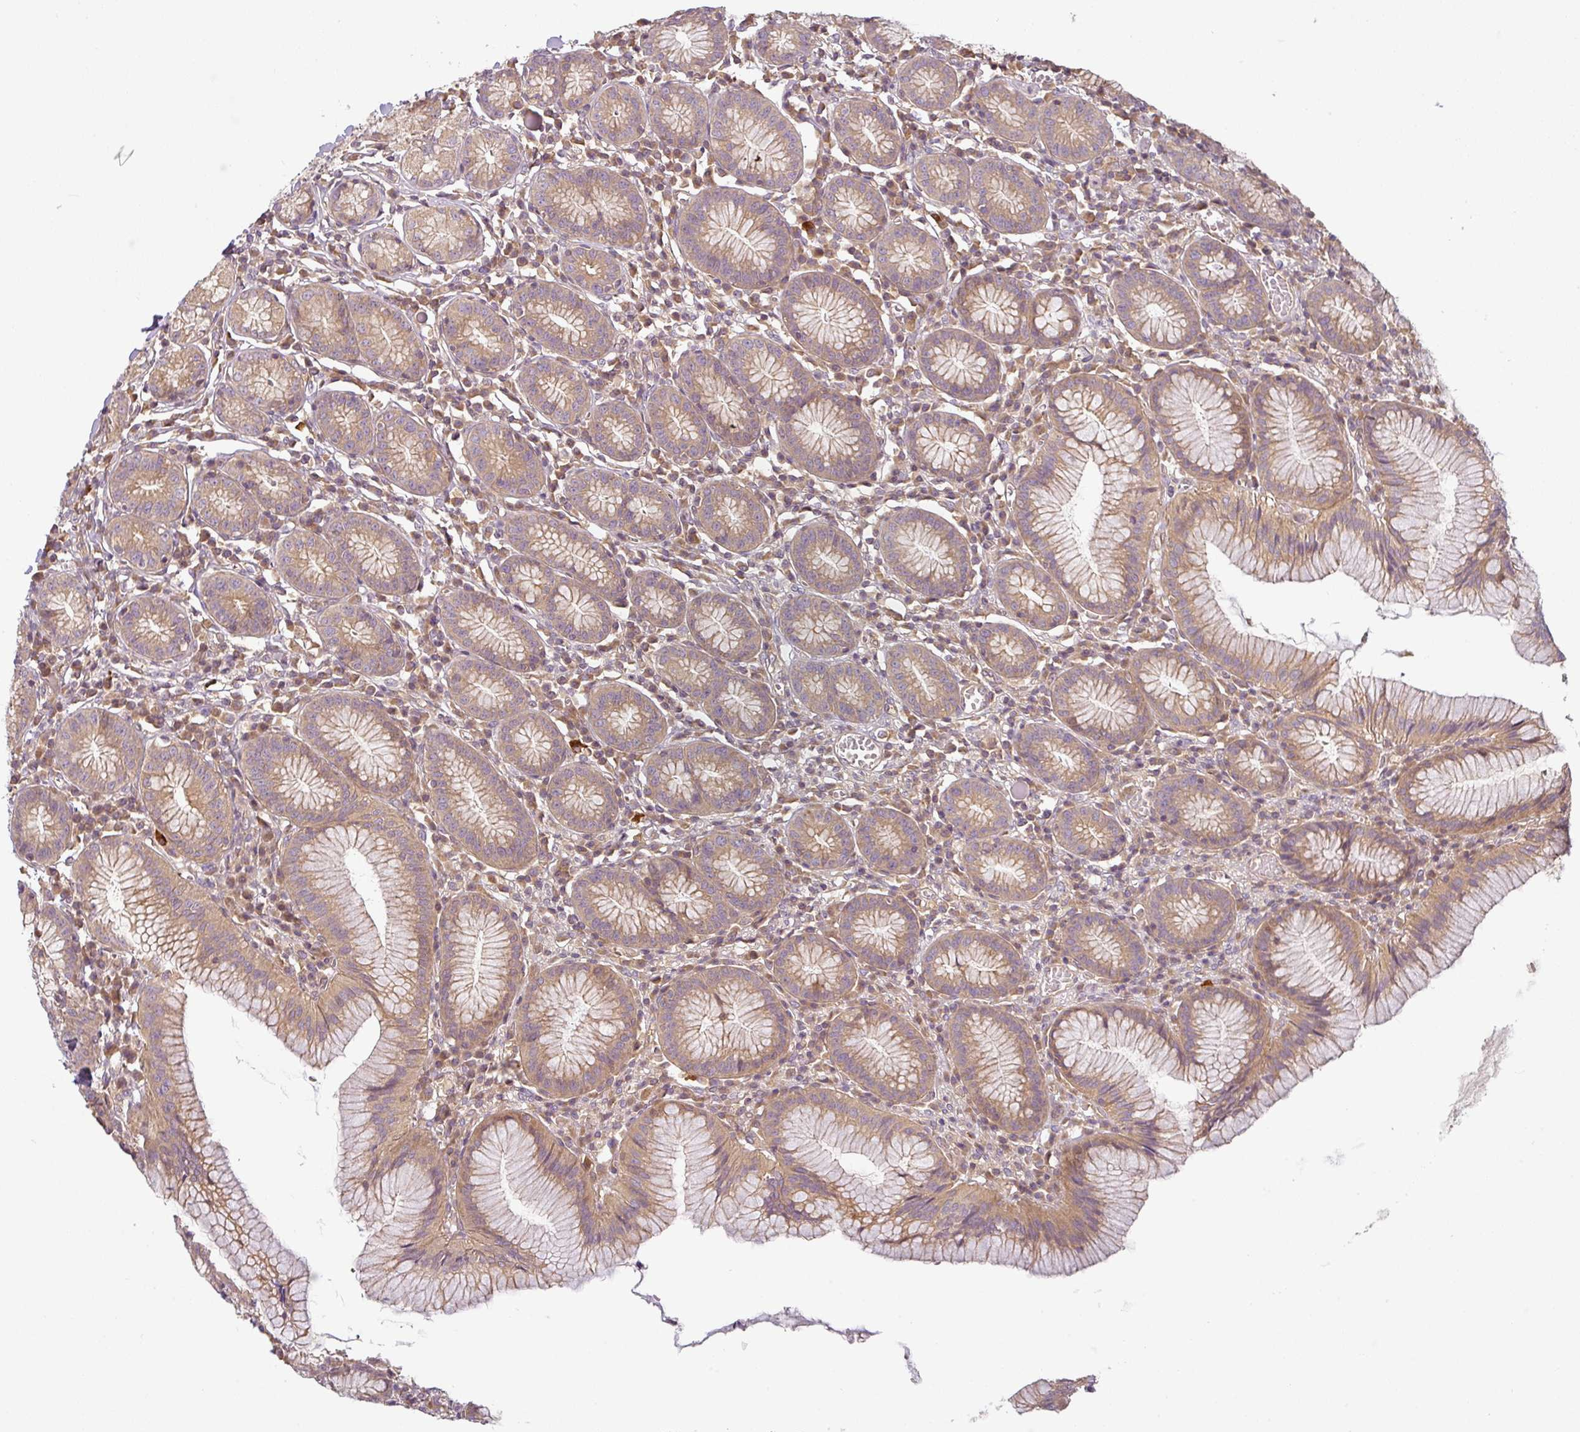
{"staining": {"intensity": "moderate", "quantity": ">75%", "location": "cytoplasmic/membranous"}, "tissue": "stomach", "cell_type": "Glandular cells", "image_type": "normal", "snomed": [{"axis": "morphology", "description": "Normal tissue, NOS"}, {"axis": "topography", "description": "Stomach"}], "caption": "Protein expression analysis of normal human stomach reveals moderate cytoplasmic/membranous expression in approximately >75% of glandular cells. The staining was performed using DAB, with brown indicating positive protein expression. Nuclei are stained blue with hematoxylin.", "gene": "RNF31", "patient": {"sex": "male", "age": 55}}